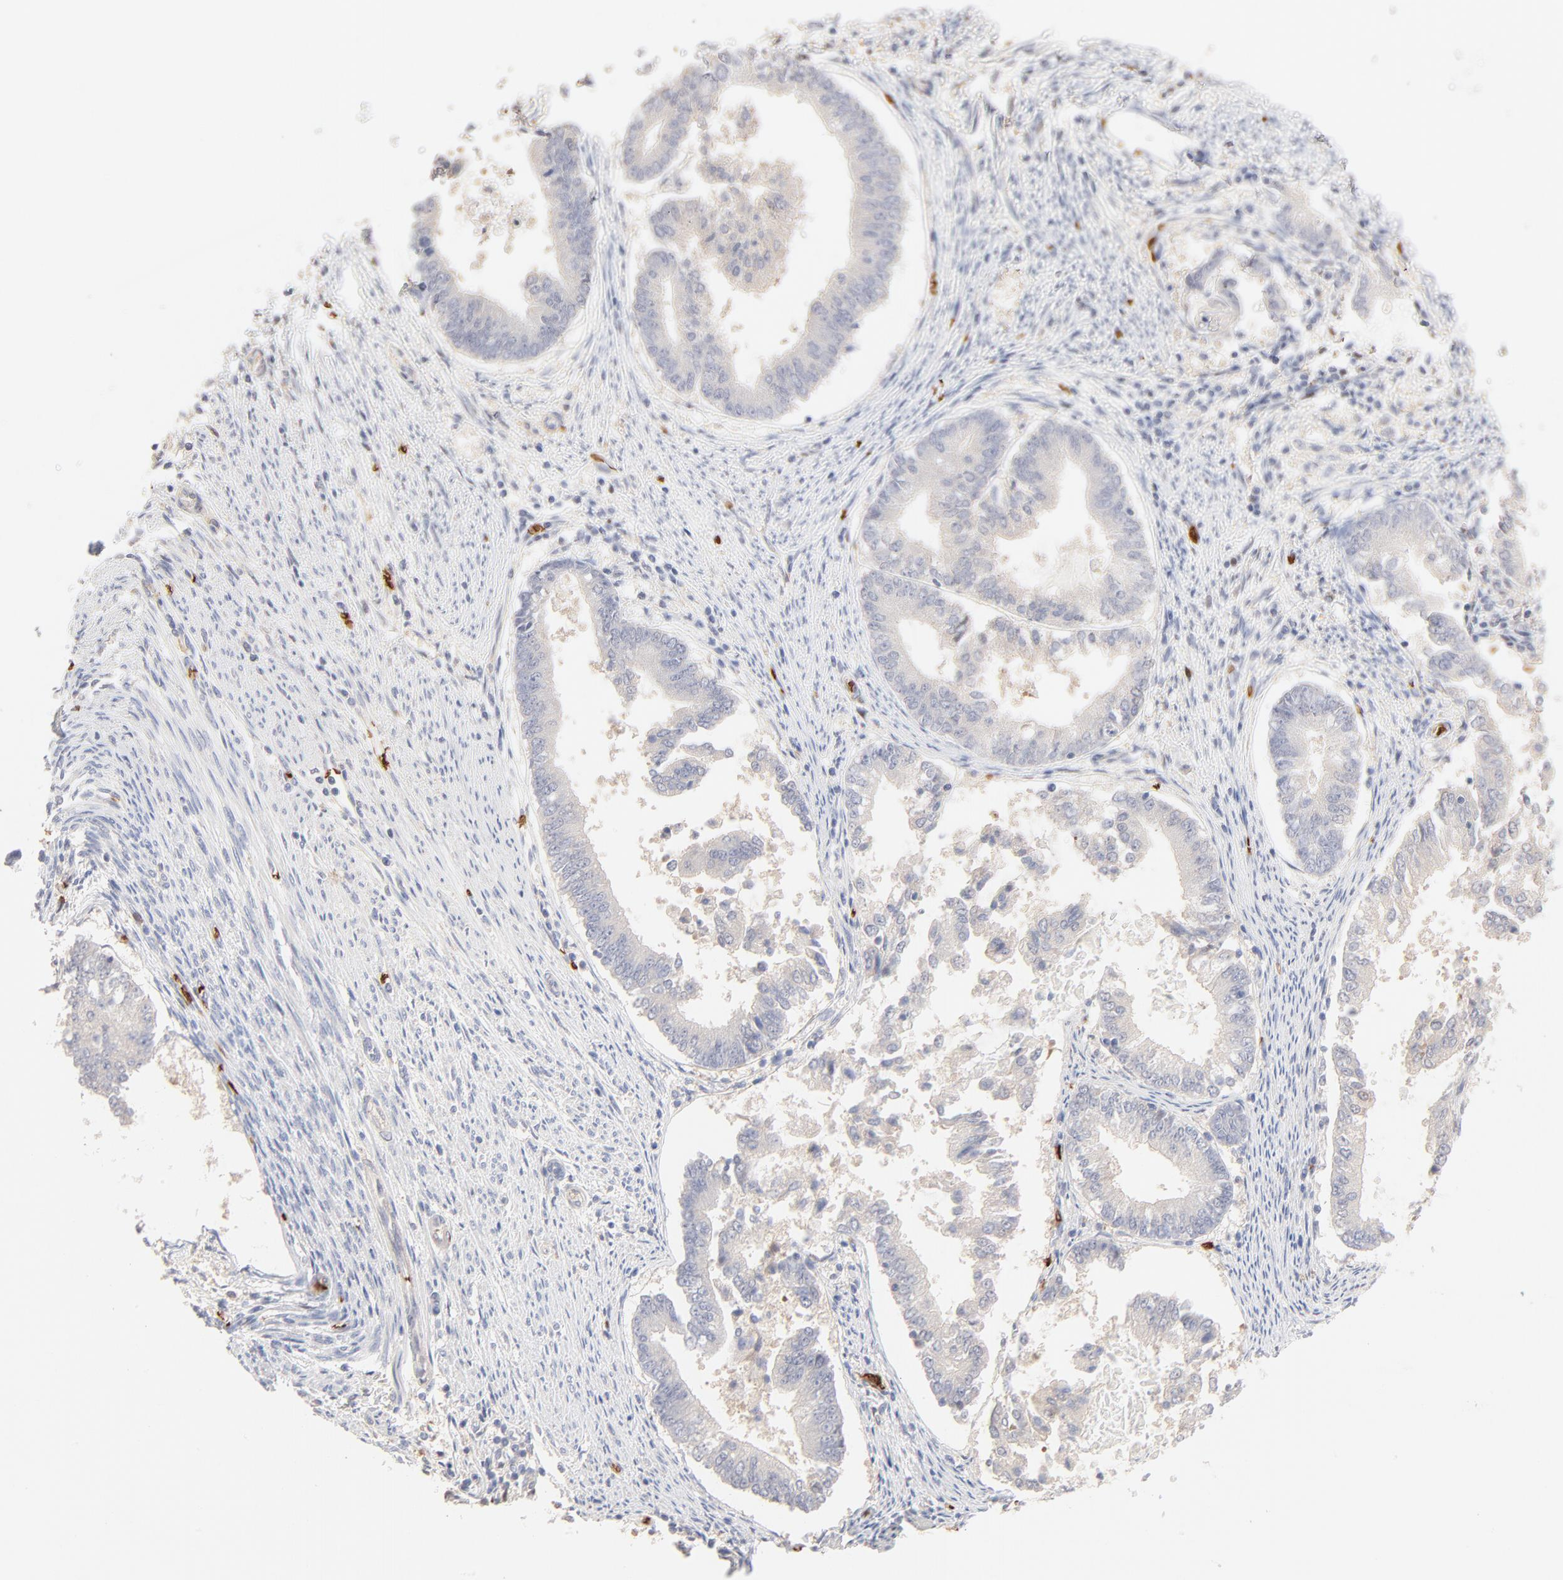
{"staining": {"intensity": "negative", "quantity": "none", "location": "none"}, "tissue": "endometrial cancer", "cell_type": "Tumor cells", "image_type": "cancer", "snomed": [{"axis": "morphology", "description": "Adenocarcinoma, NOS"}, {"axis": "topography", "description": "Endometrium"}], "caption": "A high-resolution micrograph shows immunohistochemistry staining of endometrial adenocarcinoma, which demonstrates no significant staining in tumor cells. (Brightfield microscopy of DAB immunohistochemistry at high magnification).", "gene": "SPTB", "patient": {"sex": "female", "age": 63}}